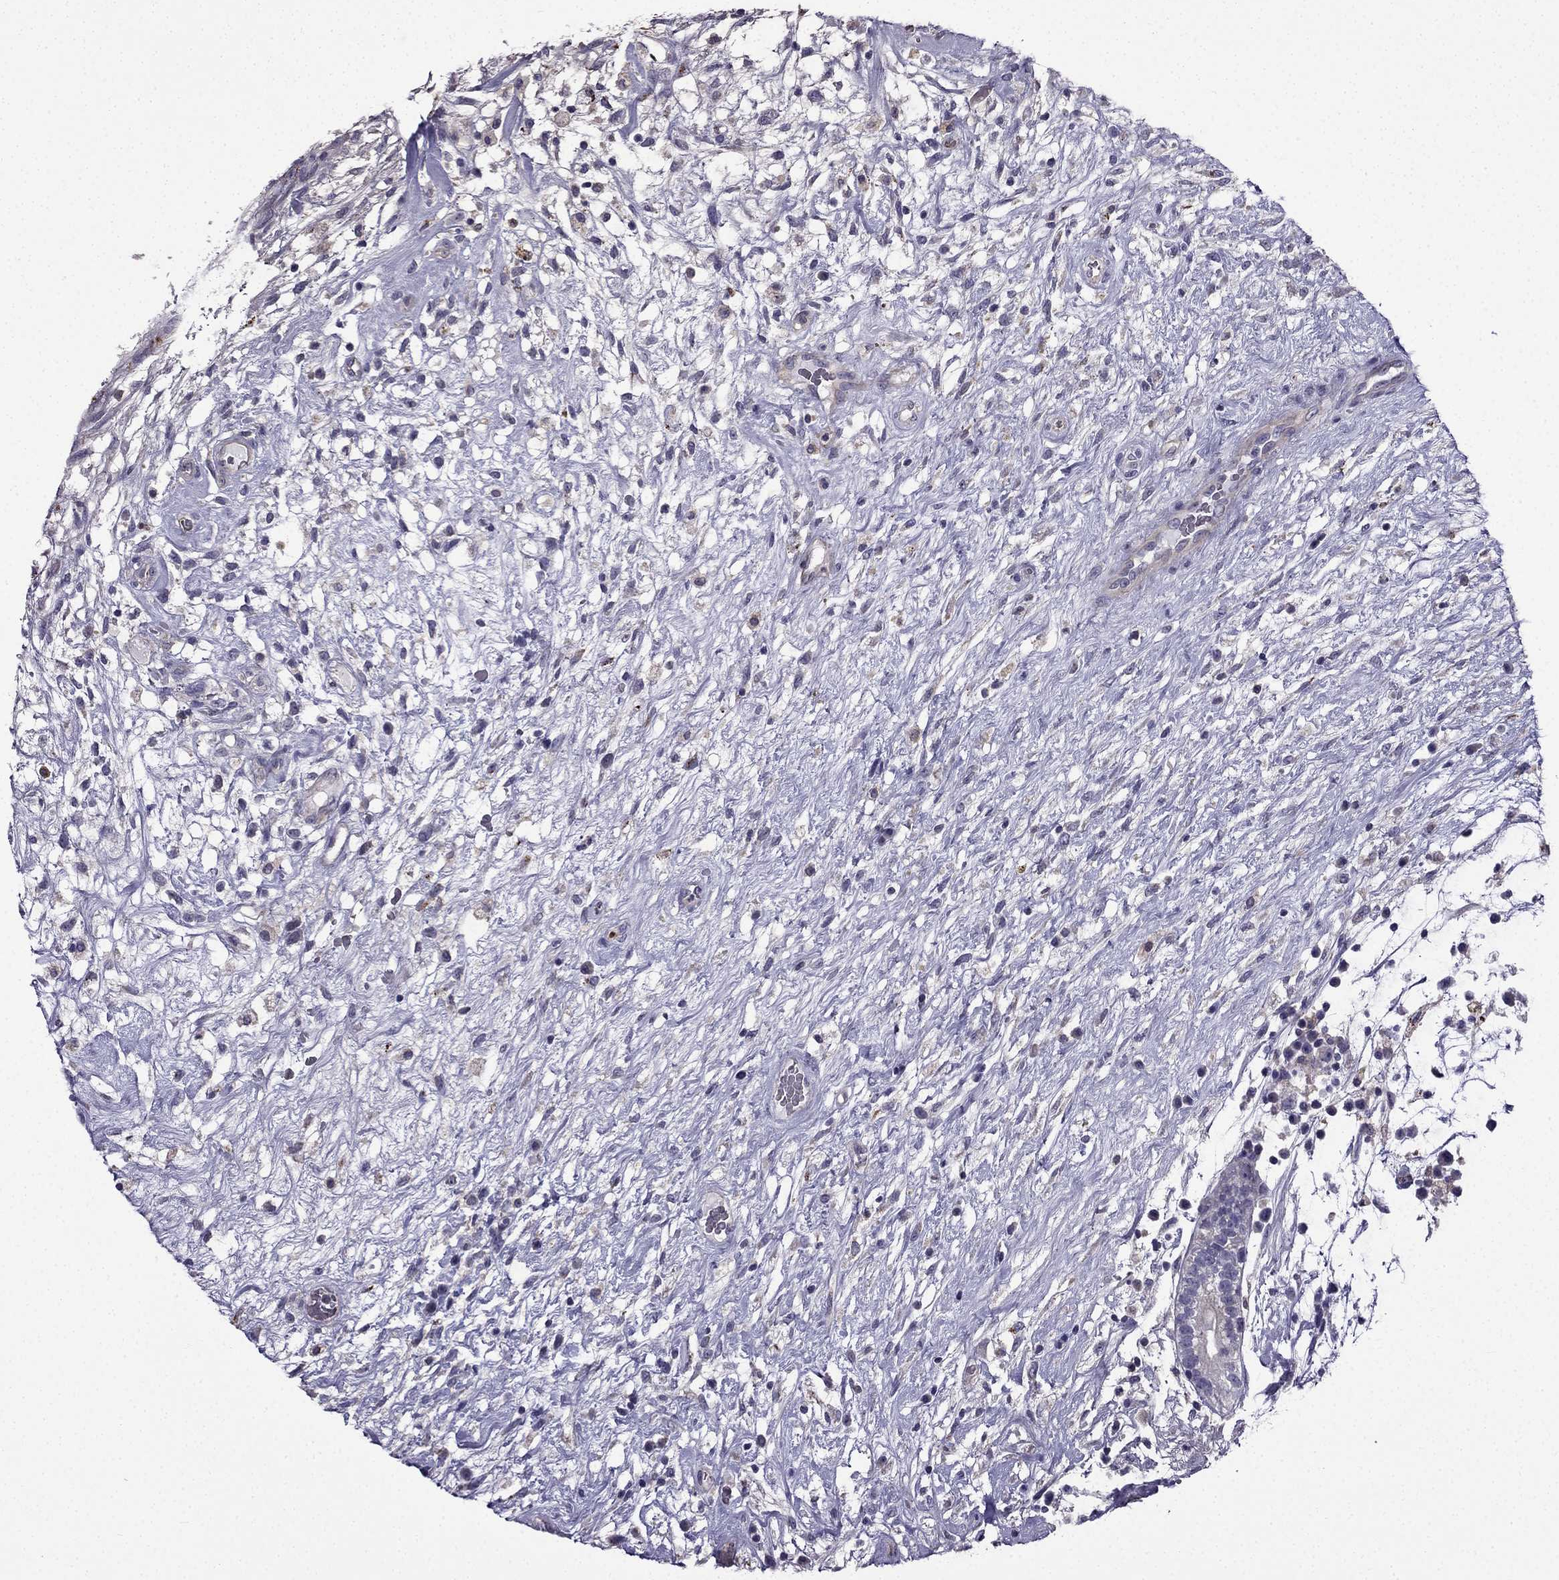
{"staining": {"intensity": "negative", "quantity": "none", "location": "none"}, "tissue": "testis cancer", "cell_type": "Tumor cells", "image_type": "cancer", "snomed": [{"axis": "morphology", "description": "Normal tissue, NOS"}, {"axis": "morphology", "description": "Carcinoma, Embryonal, NOS"}, {"axis": "topography", "description": "Testis"}], "caption": "High magnification brightfield microscopy of testis cancer stained with DAB (3,3'-diaminobenzidine) (brown) and counterstained with hematoxylin (blue): tumor cells show no significant staining.", "gene": "SLC6A2", "patient": {"sex": "male", "age": 32}}